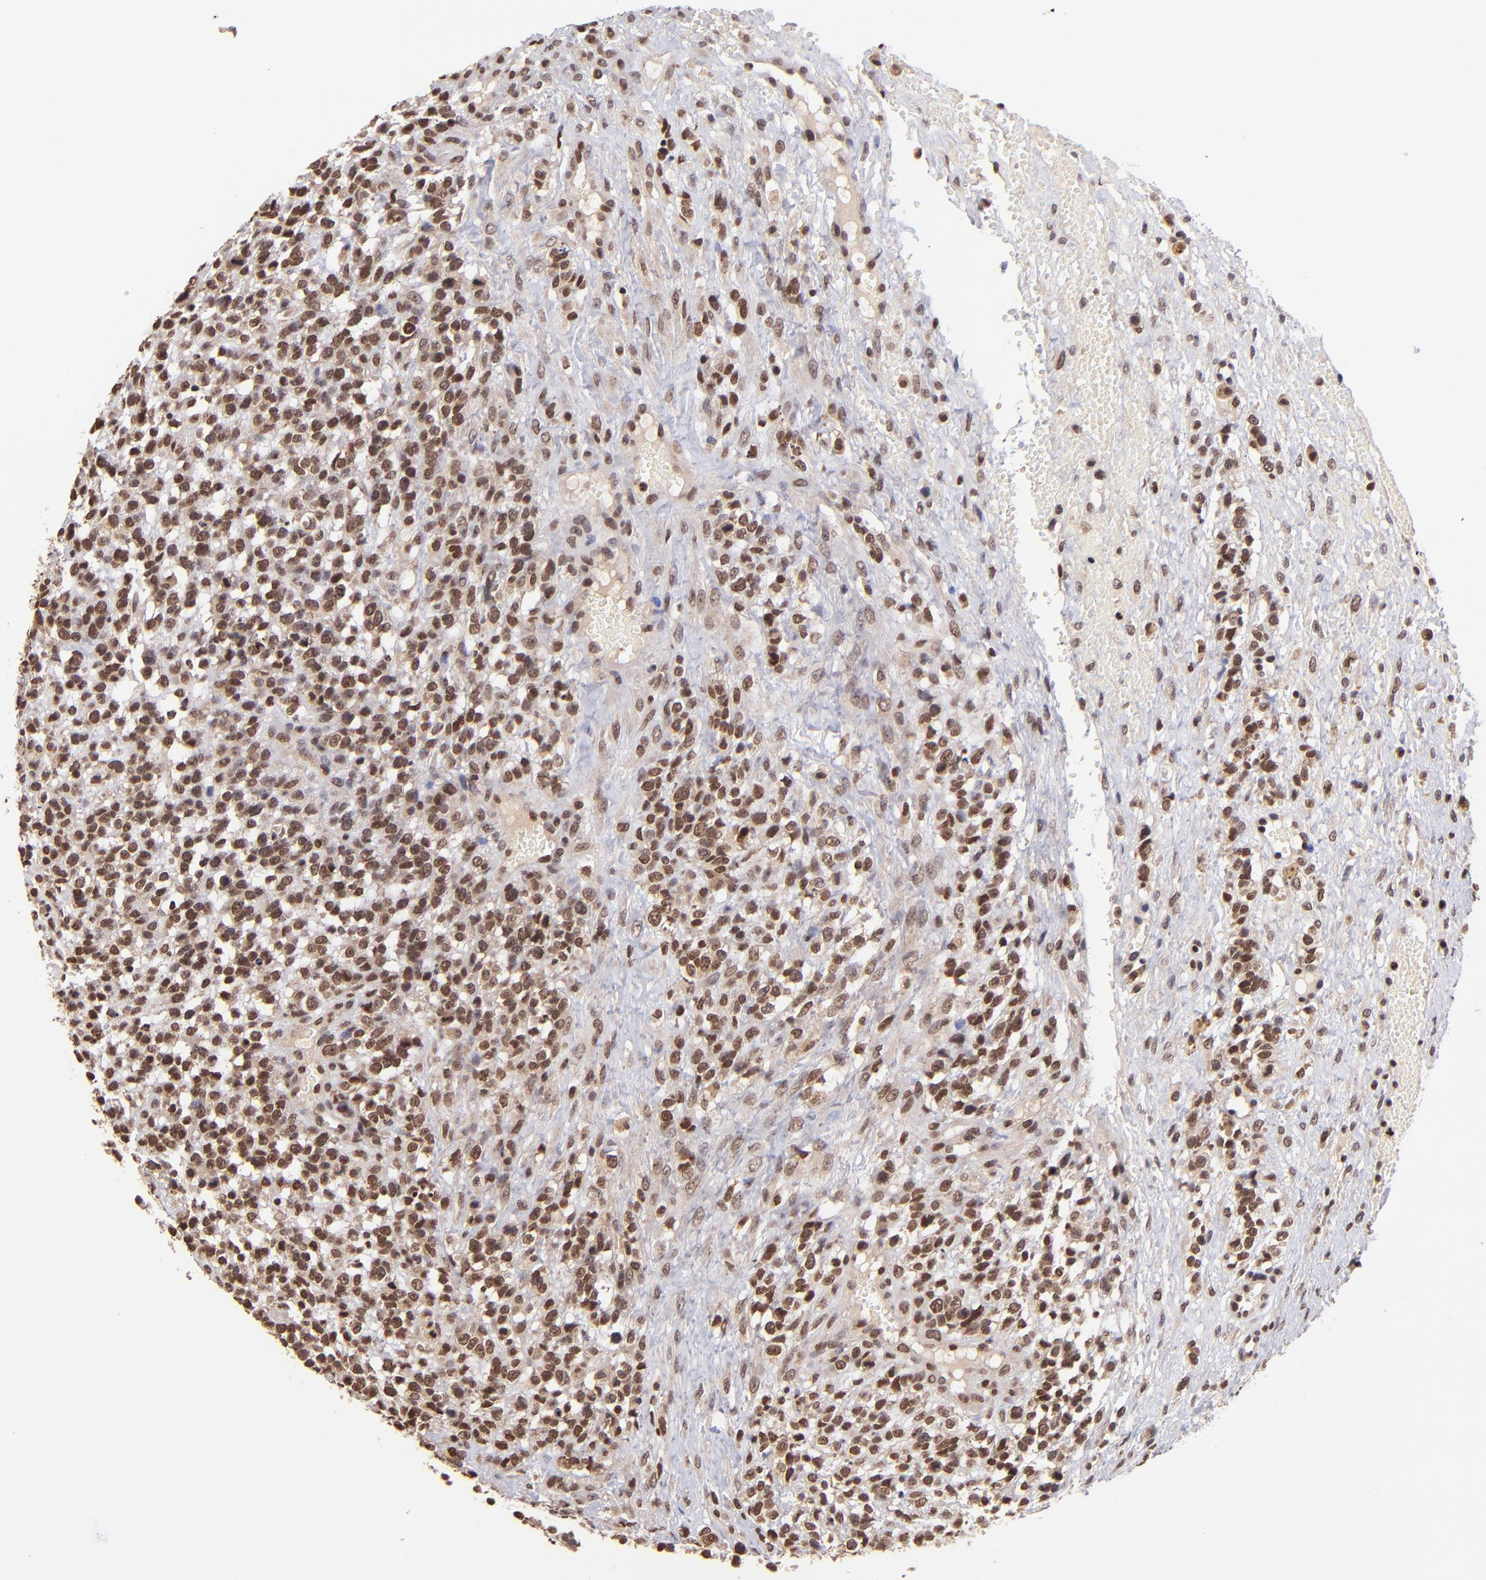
{"staining": {"intensity": "strong", "quantity": ">75%", "location": "nuclear"}, "tissue": "glioma", "cell_type": "Tumor cells", "image_type": "cancer", "snomed": [{"axis": "morphology", "description": "Glioma, malignant, High grade"}, {"axis": "topography", "description": "Brain"}], "caption": "This is a photomicrograph of IHC staining of malignant glioma (high-grade), which shows strong staining in the nuclear of tumor cells.", "gene": "WDR25", "patient": {"sex": "male", "age": 66}}